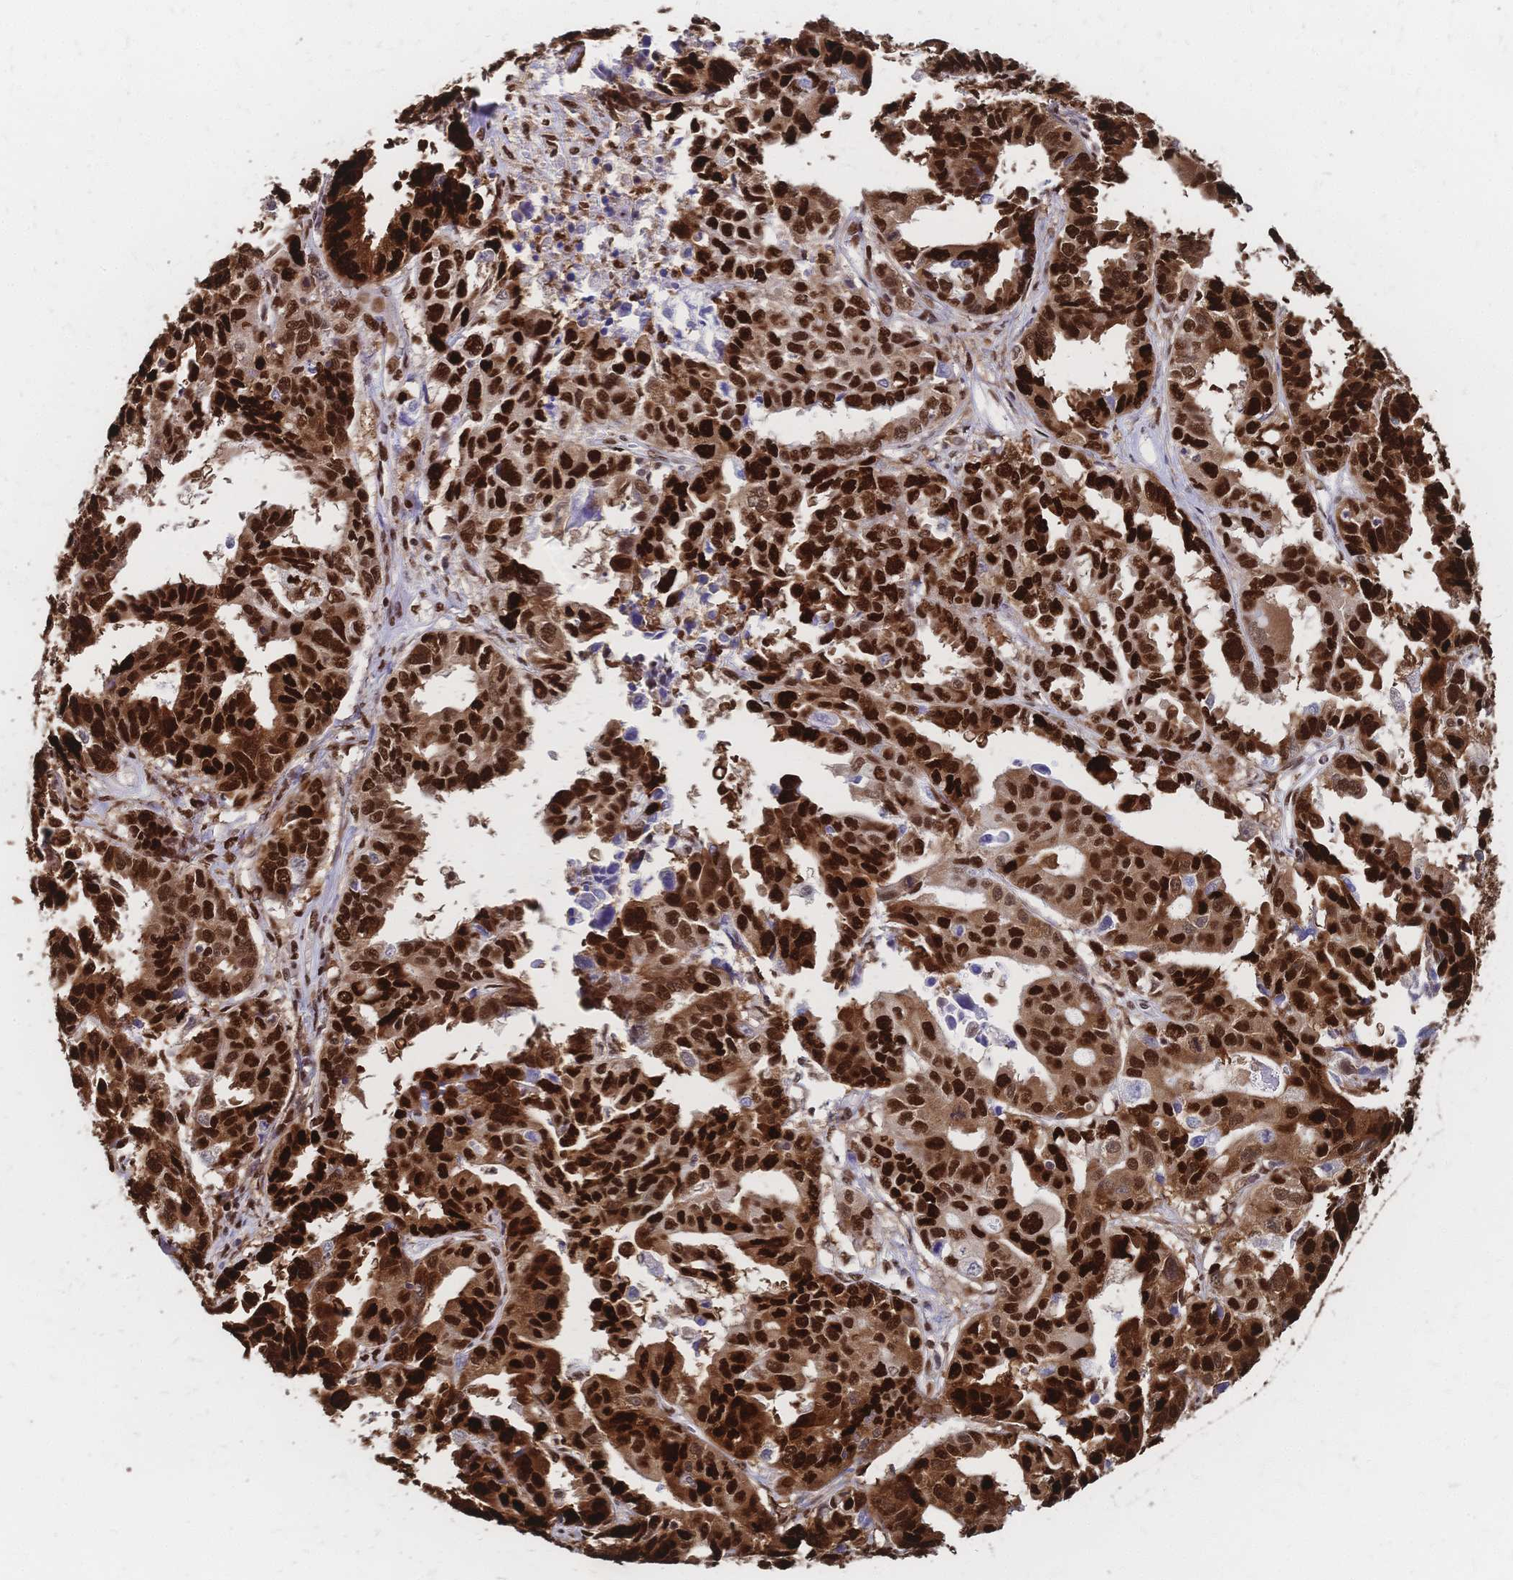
{"staining": {"intensity": "strong", "quantity": ">75%", "location": "cytoplasmic/membranous,nuclear"}, "tissue": "ovarian cancer", "cell_type": "Tumor cells", "image_type": "cancer", "snomed": [{"axis": "morphology", "description": "Adenocarcinoma, NOS"}, {"axis": "morphology", "description": "Carcinoma, endometroid"}, {"axis": "topography", "description": "Ovary"}], "caption": "Immunohistochemical staining of human ovarian endometroid carcinoma exhibits strong cytoplasmic/membranous and nuclear protein positivity in approximately >75% of tumor cells.", "gene": "HDGF", "patient": {"sex": "female", "age": 72}}